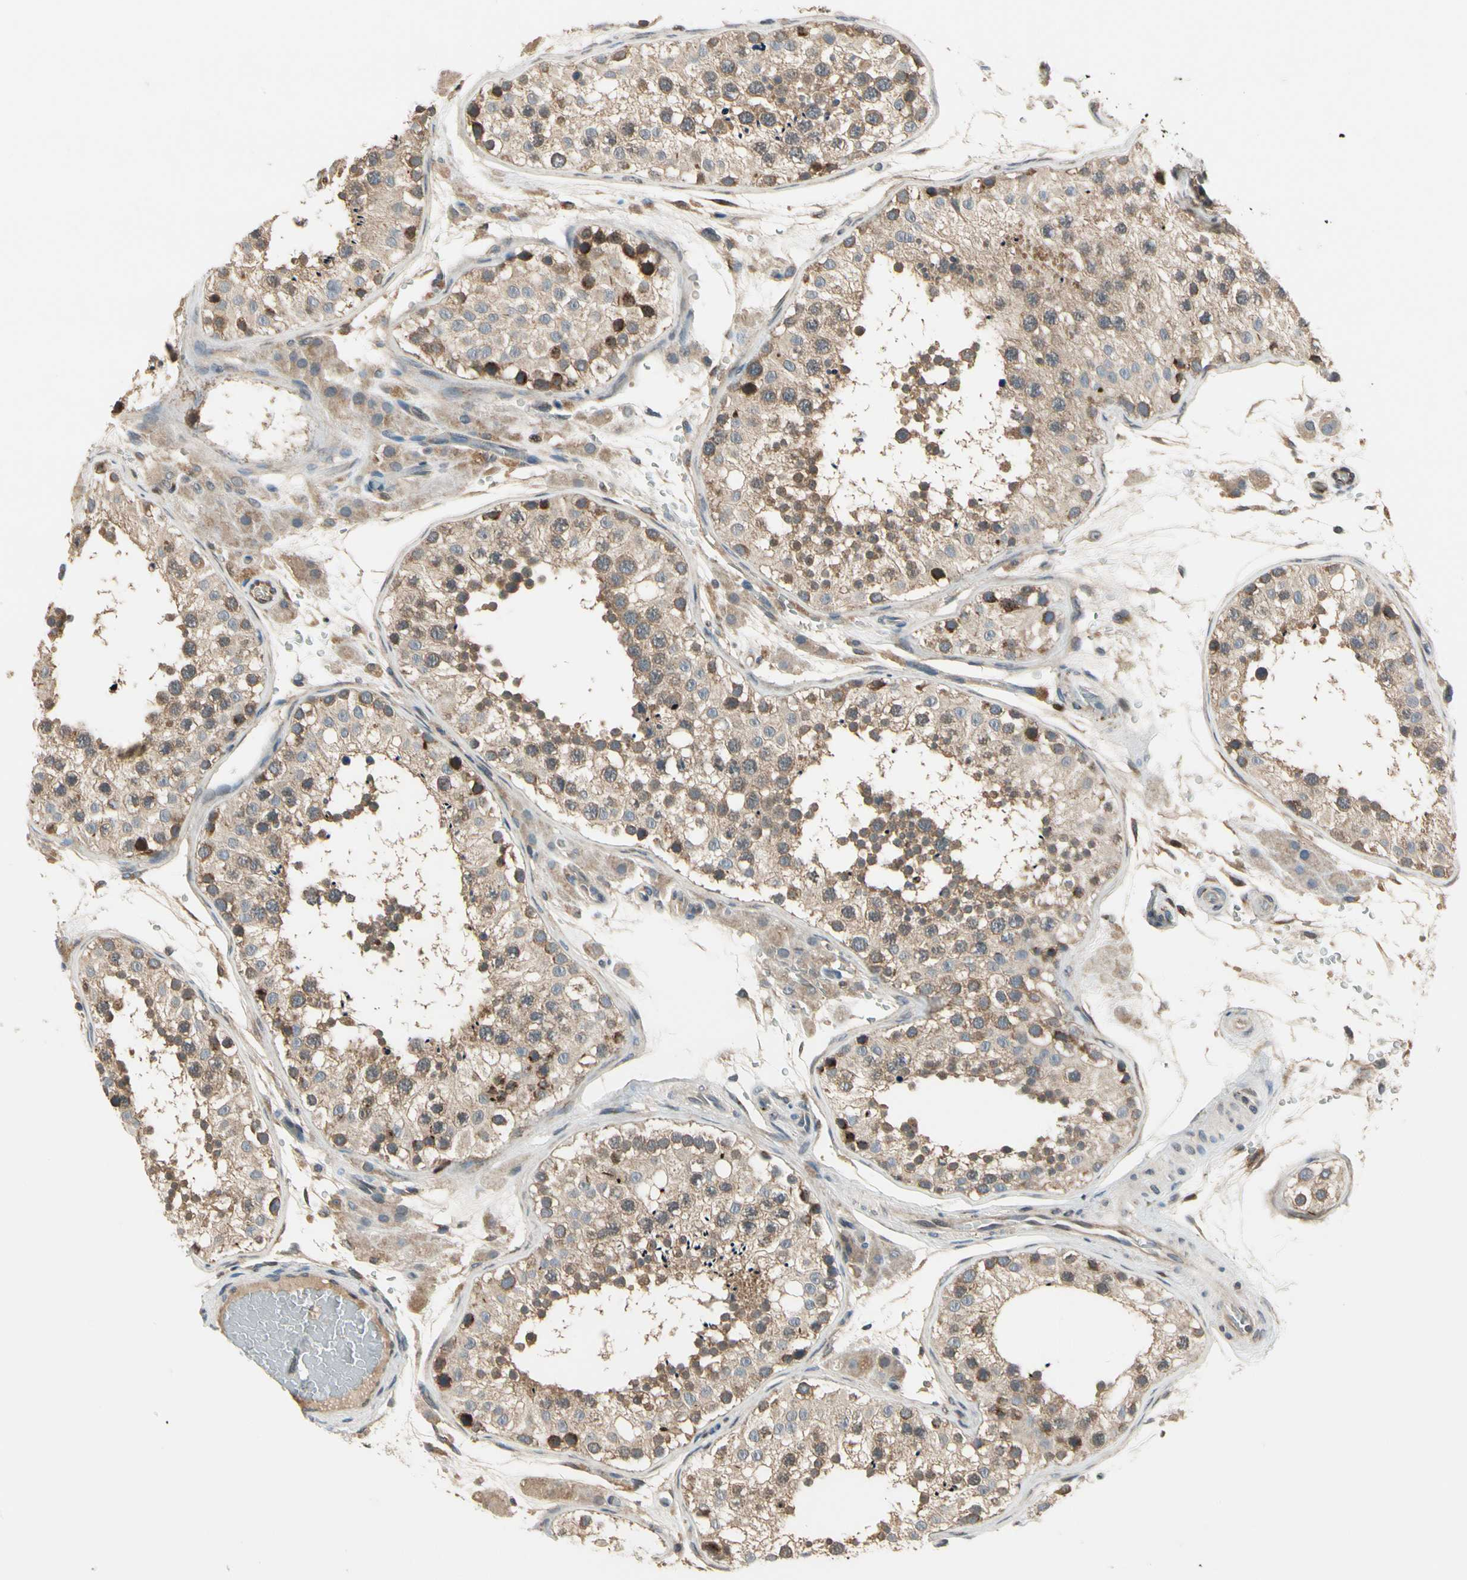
{"staining": {"intensity": "moderate", "quantity": ">75%", "location": "cytoplasmic/membranous"}, "tissue": "testis", "cell_type": "Cells in seminiferous ducts", "image_type": "normal", "snomed": [{"axis": "morphology", "description": "Normal tissue, NOS"}, {"axis": "topography", "description": "Testis"}, {"axis": "topography", "description": "Epididymis"}], "caption": "Immunohistochemical staining of benign testis shows moderate cytoplasmic/membranous protein positivity in about >75% of cells in seminiferous ducts. The staining was performed using DAB (3,3'-diaminobenzidine) to visualize the protein expression in brown, while the nuclei were stained in blue with hematoxylin (Magnification: 20x).", "gene": "CGREF1", "patient": {"sex": "male", "age": 26}}